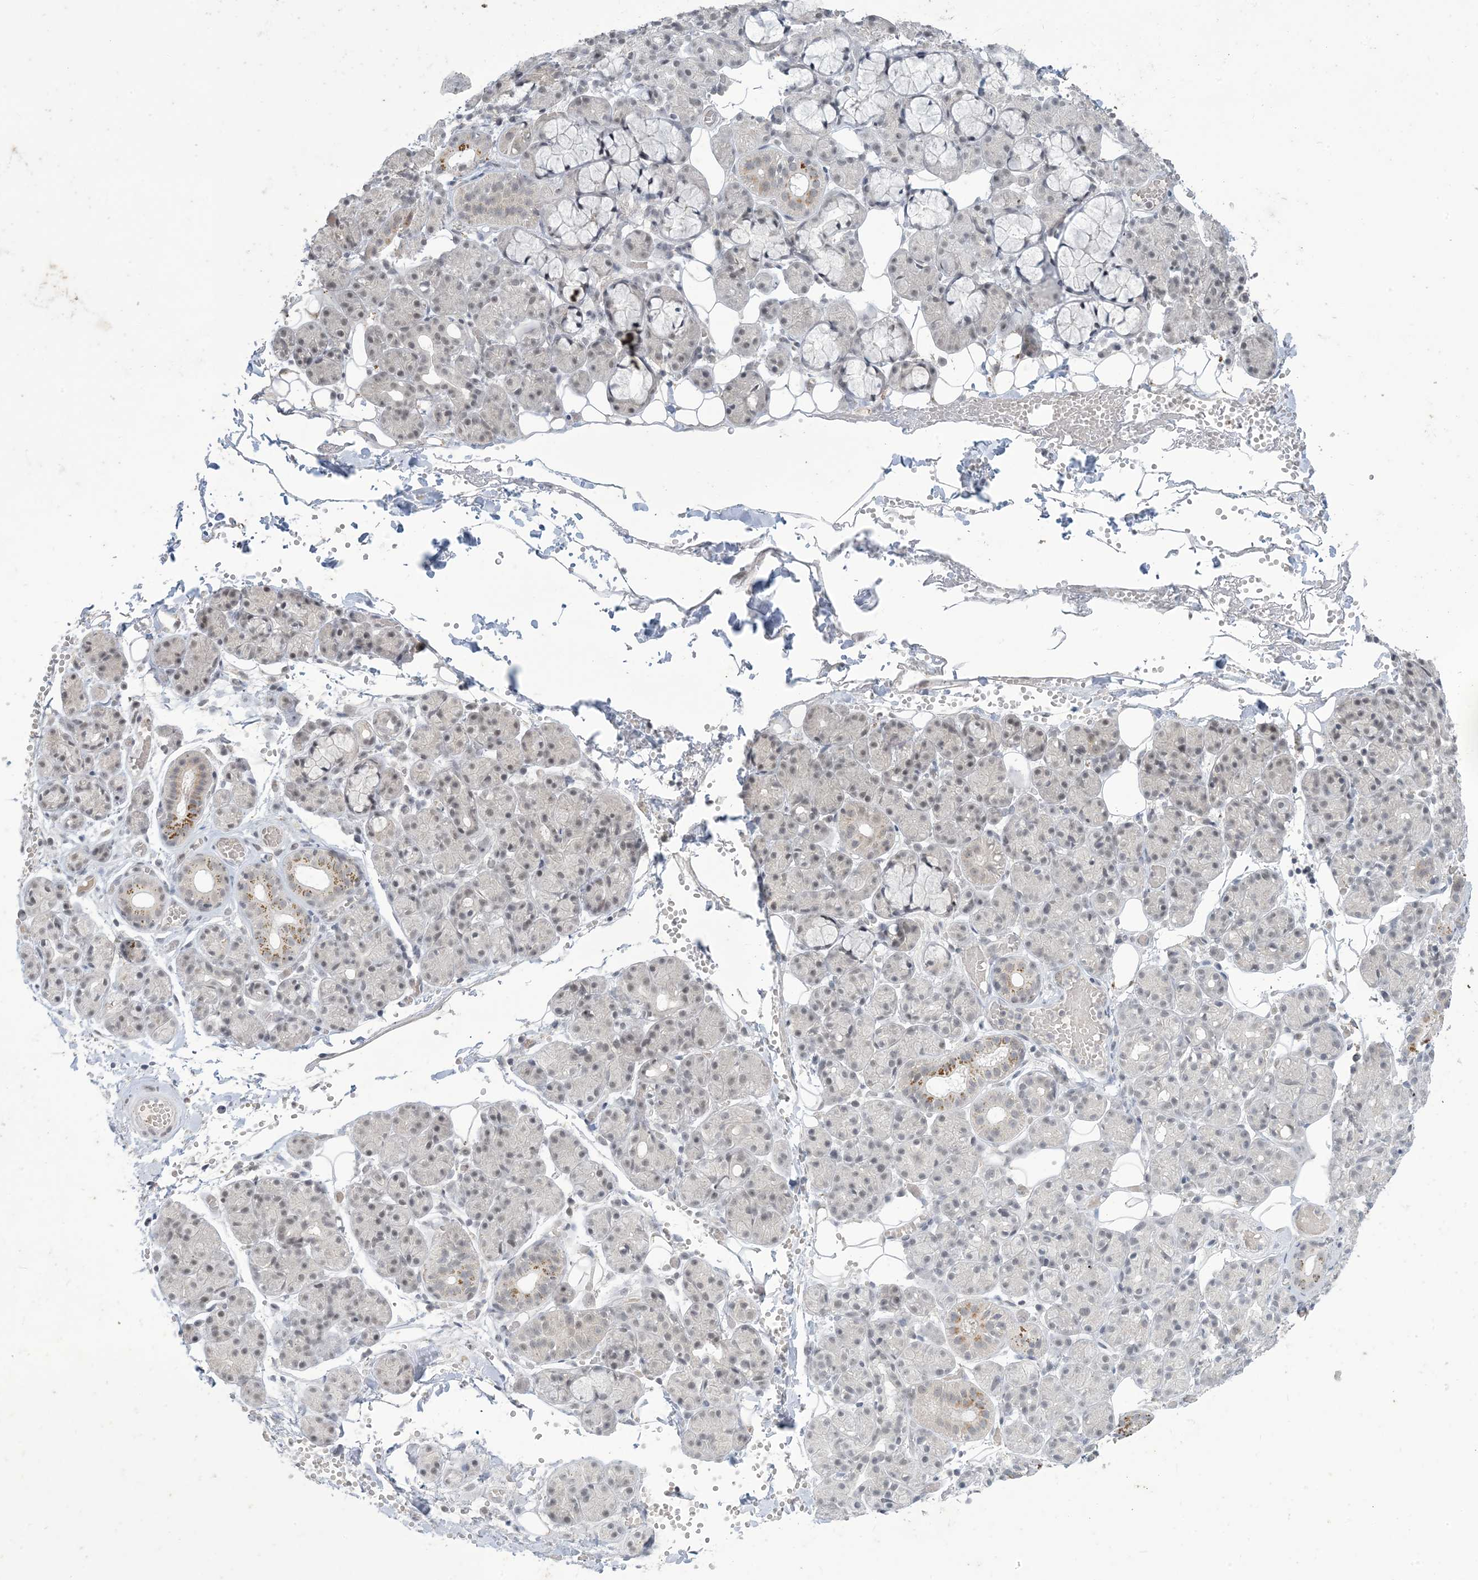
{"staining": {"intensity": "weak", "quantity": "<25%", "location": "nuclear"}, "tissue": "salivary gland", "cell_type": "Glandular cells", "image_type": "normal", "snomed": [{"axis": "morphology", "description": "Normal tissue, NOS"}, {"axis": "topography", "description": "Salivary gland"}], "caption": "The histopathology image reveals no significant expression in glandular cells of salivary gland.", "gene": "ZNF674", "patient": {"sex": "male", "age": 63}}